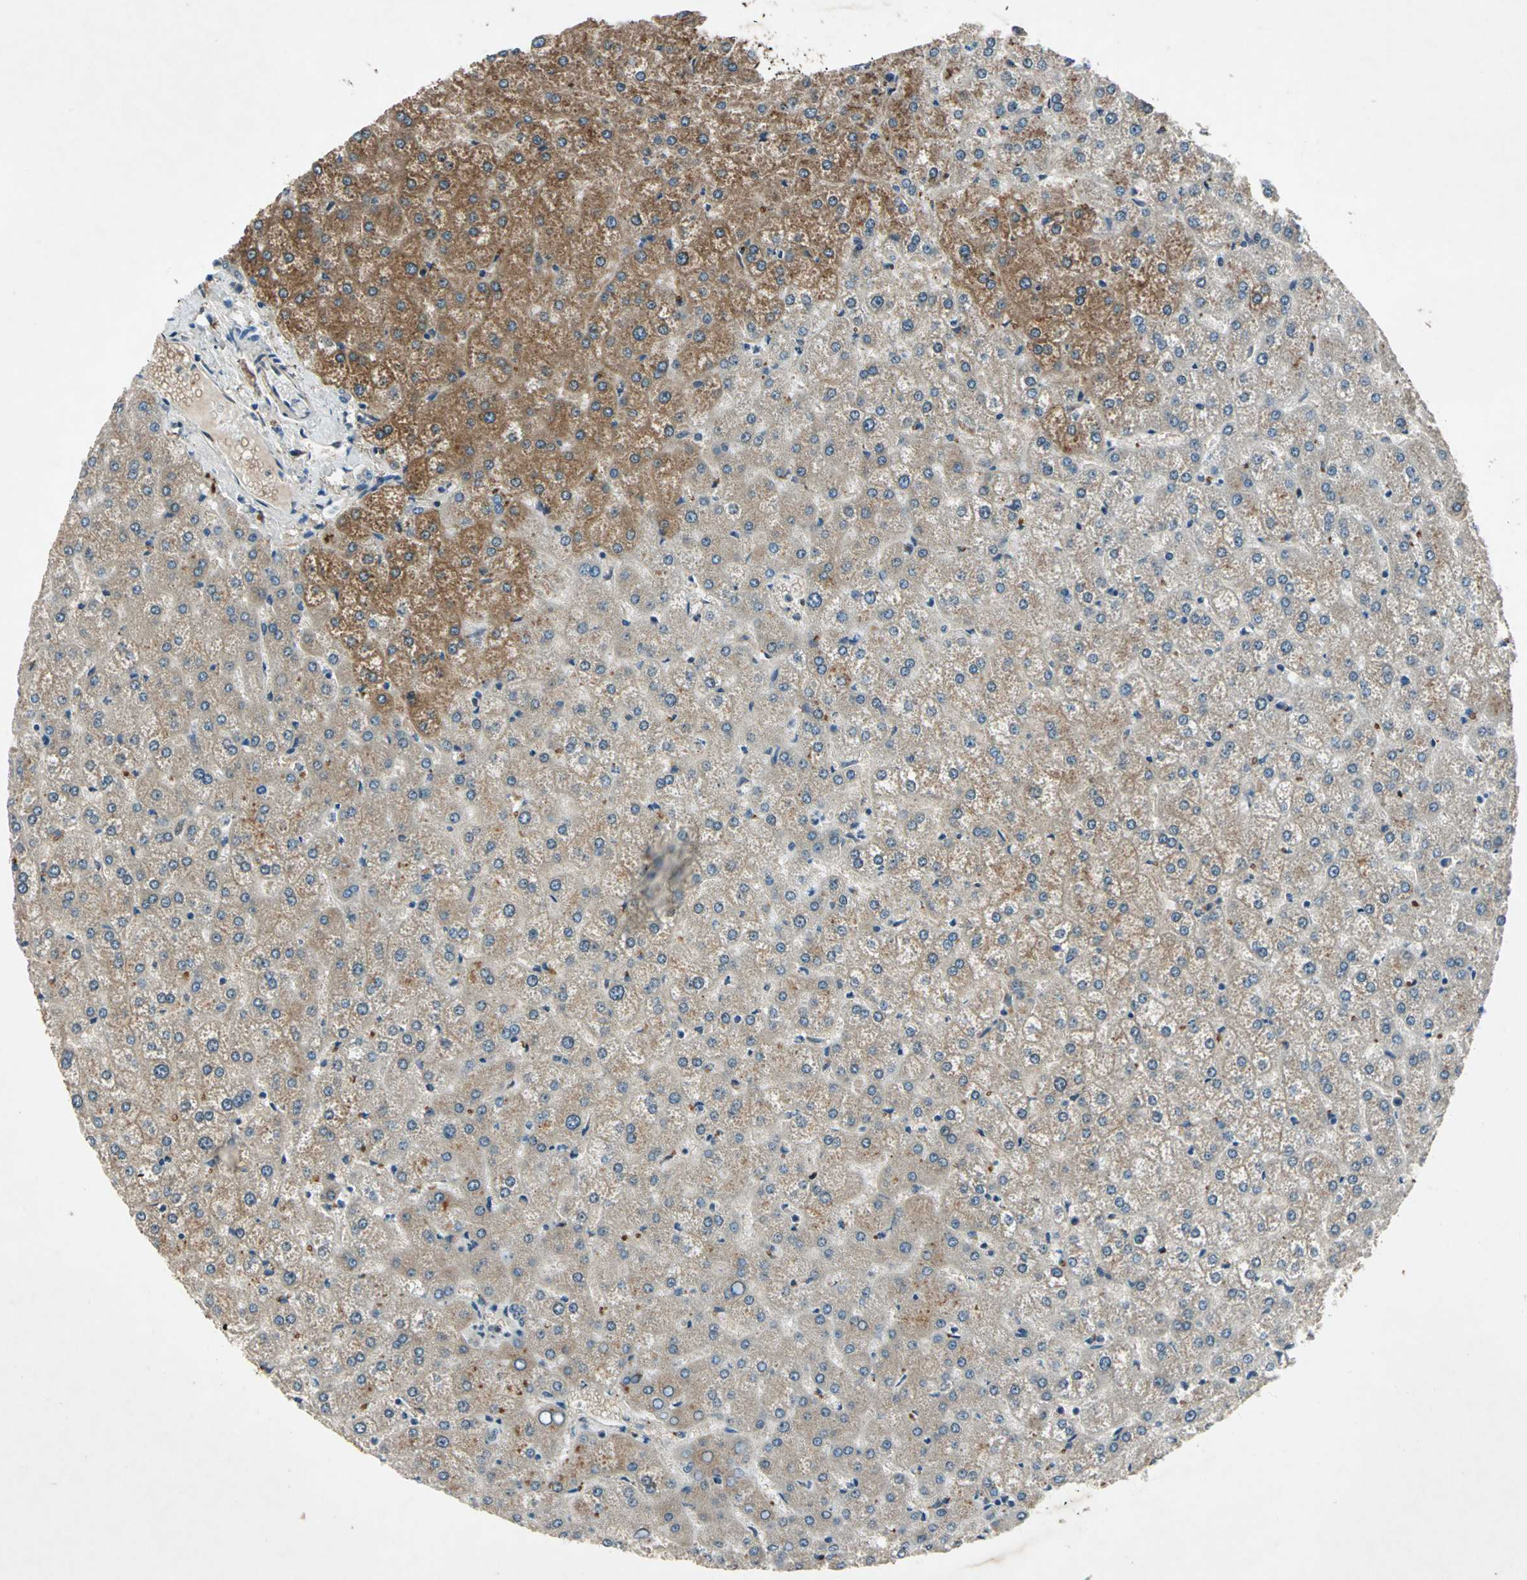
{"staining": {"intensity": "weak", "quantity": "25%-75%", "location": "cytoplasmic/membranous"}, "tissue": "liver", "cell_type": "Cholangiocytes", "image_type": "normal", "snomed": [{"axis": "morphology", "description": "Normal tissue, NOS"}, {"axis": "topography", "description": "Liver"}], "caption": "Immunohistochemistry (DAB (3,3'-diaminobenzidine)) staining of normal liver reveals weak cytoplasmic/membranous protein expression in approximately 25%-75% of cholangiocytes.", "gene": "EXD2", "patient": {"sex": "female", "age": 32}}